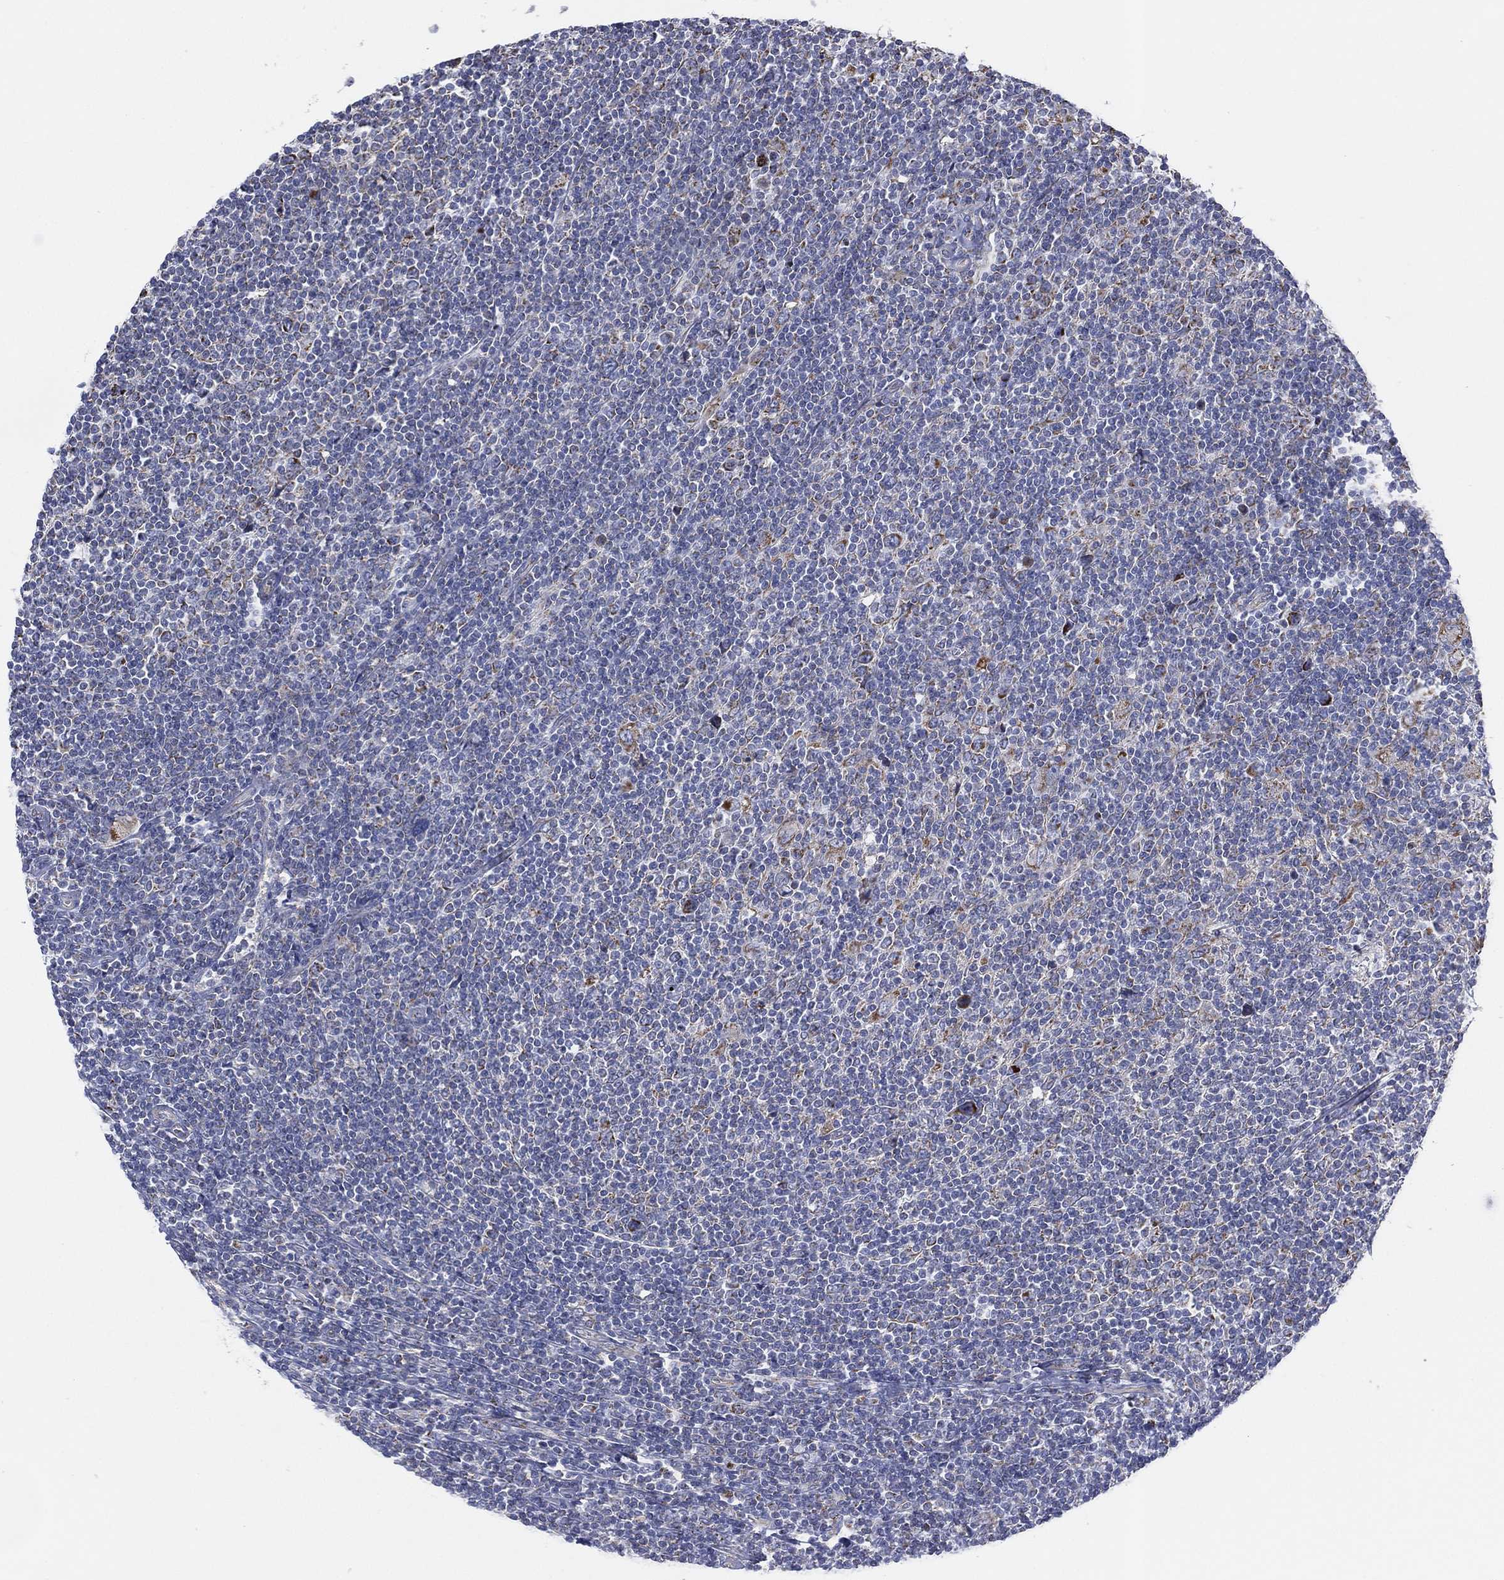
{"staining": {"intensity": "moderate", "quantity": ">75%", "location": "cytoplasmic/membranous"}, "tissue": "lymphoma", "cell_type": "Tumor cells", "image_type": "cancer", "snomed": [{"axis": "morphology", "description": "Hodgkin's disease, NOS"}, {"axis": "topography", "description": "Lymph node"}], "caption": "Human Hodgkin's disease stained for a protein (brown) displays moderate cytoplasmic/membranous positive expression in approximately >75% of tumor cells.", "gene": "INA", "patient": {"sex": "male", "age": 40}}